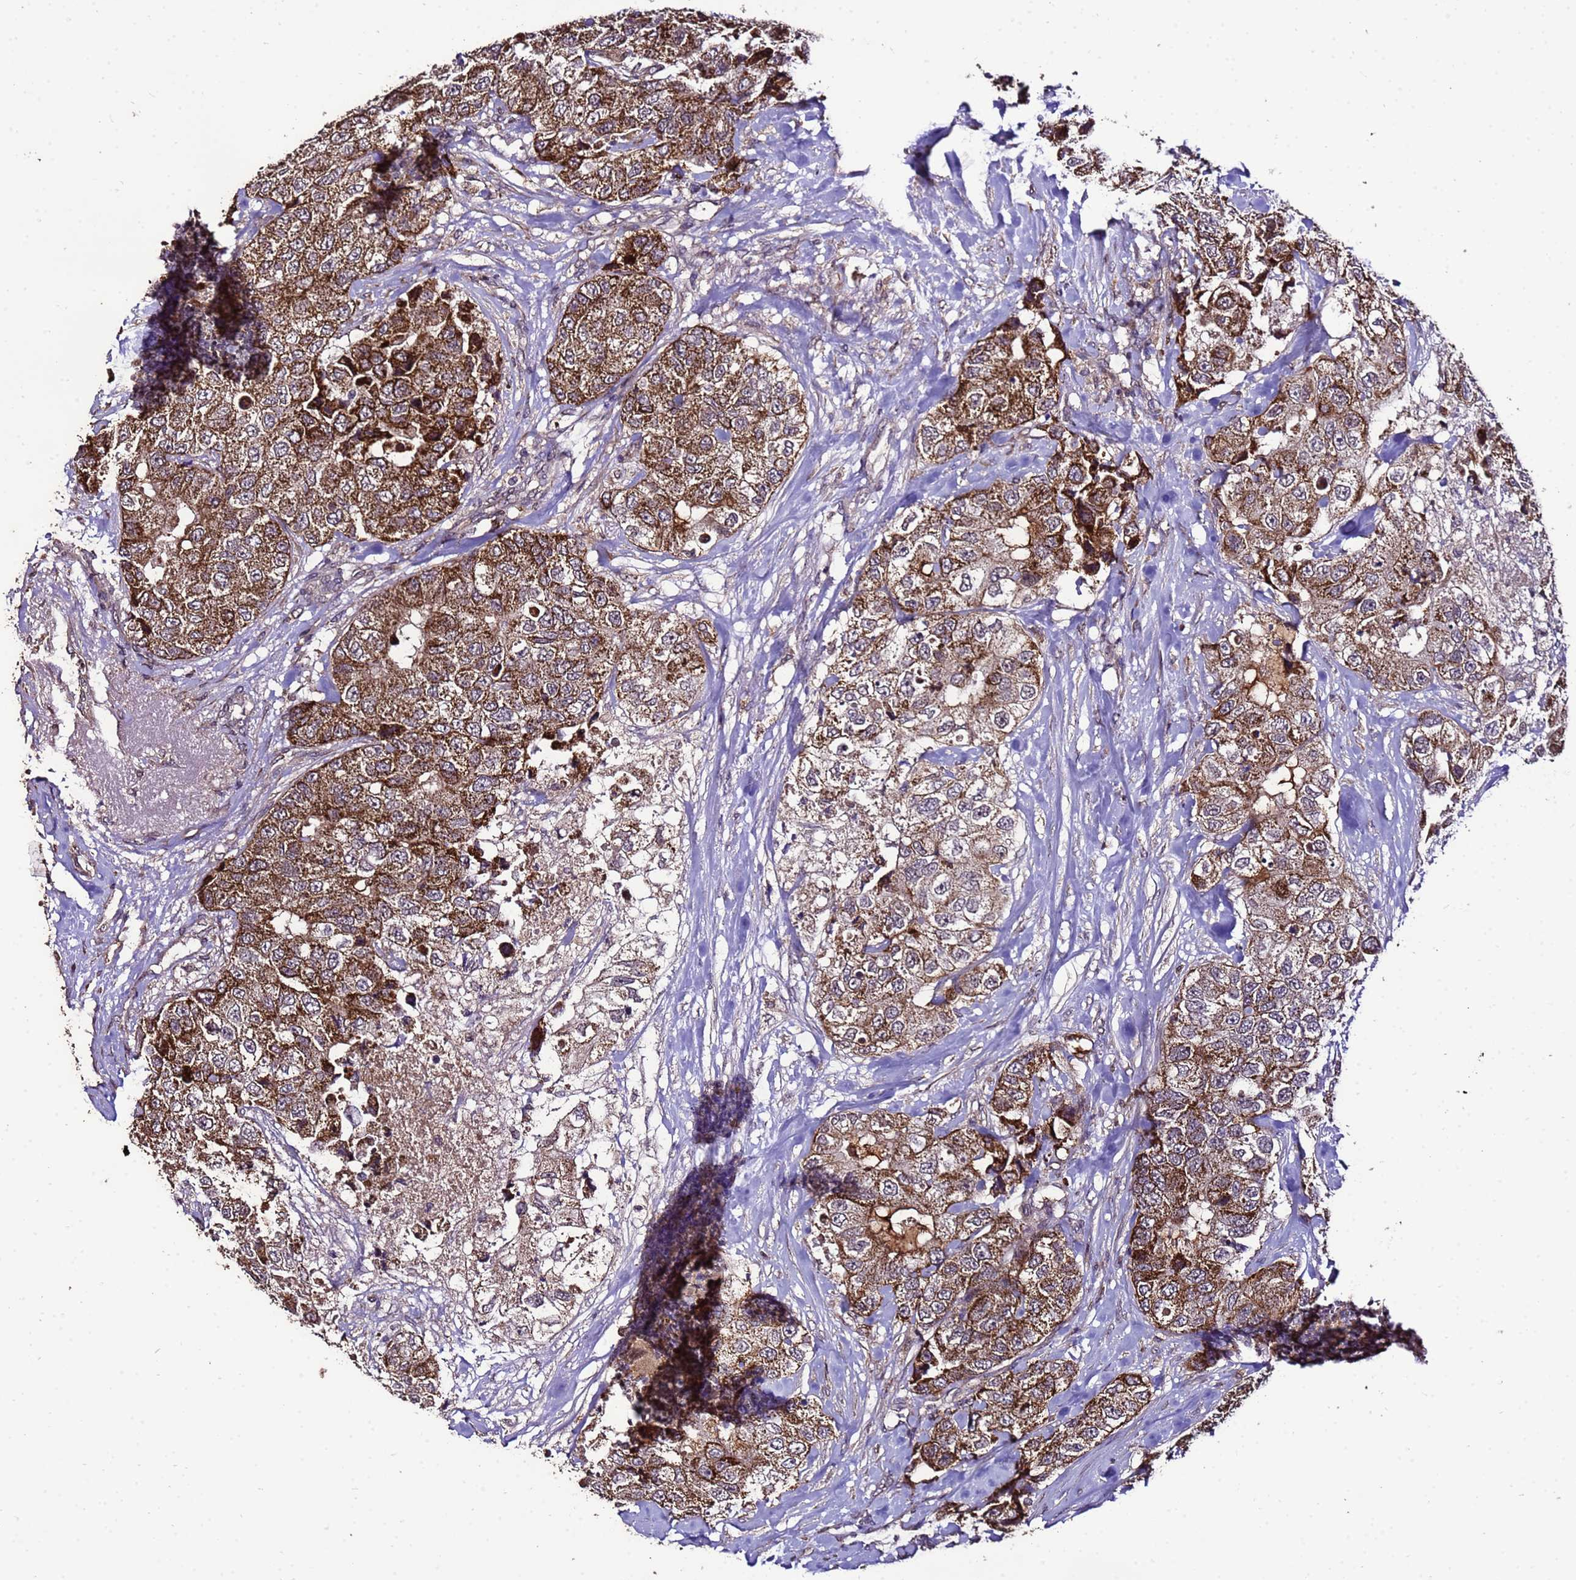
{"staining": {"intensity": "strong", "quantity": ">75%", "location": "cytoplasmic/membranous"}, "tissue": "breast cancer", "cell_type": "Tumor cells", "image_type": "cancer", "snomed": [{"axis": "morphology", "description": "Duct carcinoma"}, {"axis": "topography", "description": "Breast"}], "caption": "Breast cancer (infiltrating ductal carcinoma) was stained to show a protein in brown. There is high levels of strong cytoplasmic/membranous staining in about >75% of tumor cells.", "gene": "ZNF329", "patient": {"sex": "female", "age": 62}}